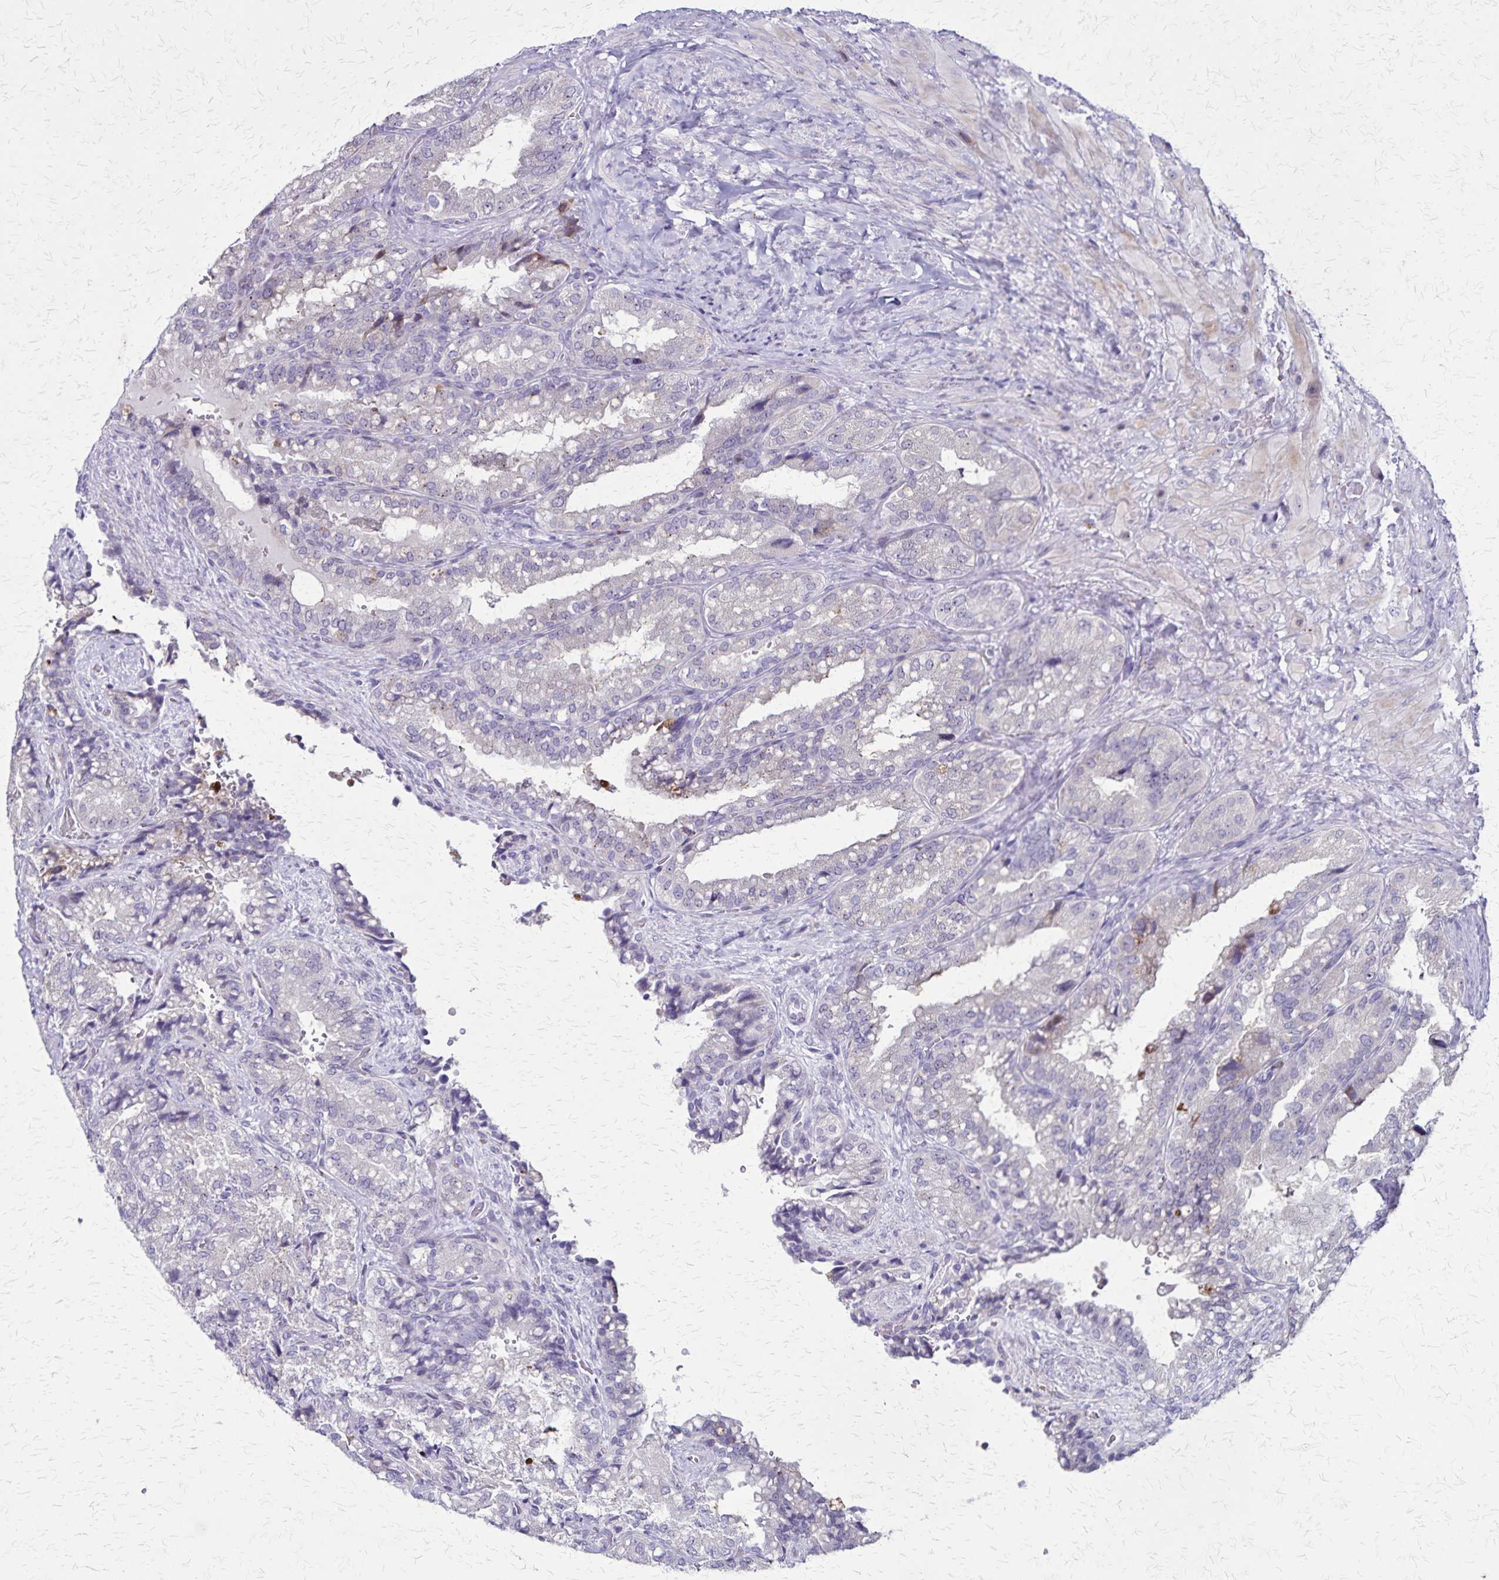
{"staining": {"intensity": "negative", "quantity": "none", "location": "none"}, "tissue": "seminal vesicle", "cell_type": "Glandular cells", "image_type": "normal", "snomed": [{"axis": "morphology", "description": "Normal tissue, NOS"}, {"axis": "topography", "description": "Seminal veicle"}], "caption": "Glandular cells are negative for brown protein staining in normal seminal vesicle. (DAB (3,3'-diaminobenzidine) immunohistochemistry with hematoxylin counter stain).", "gene": "OR51B5", "patient": {"sex": "male", "age": 57}}